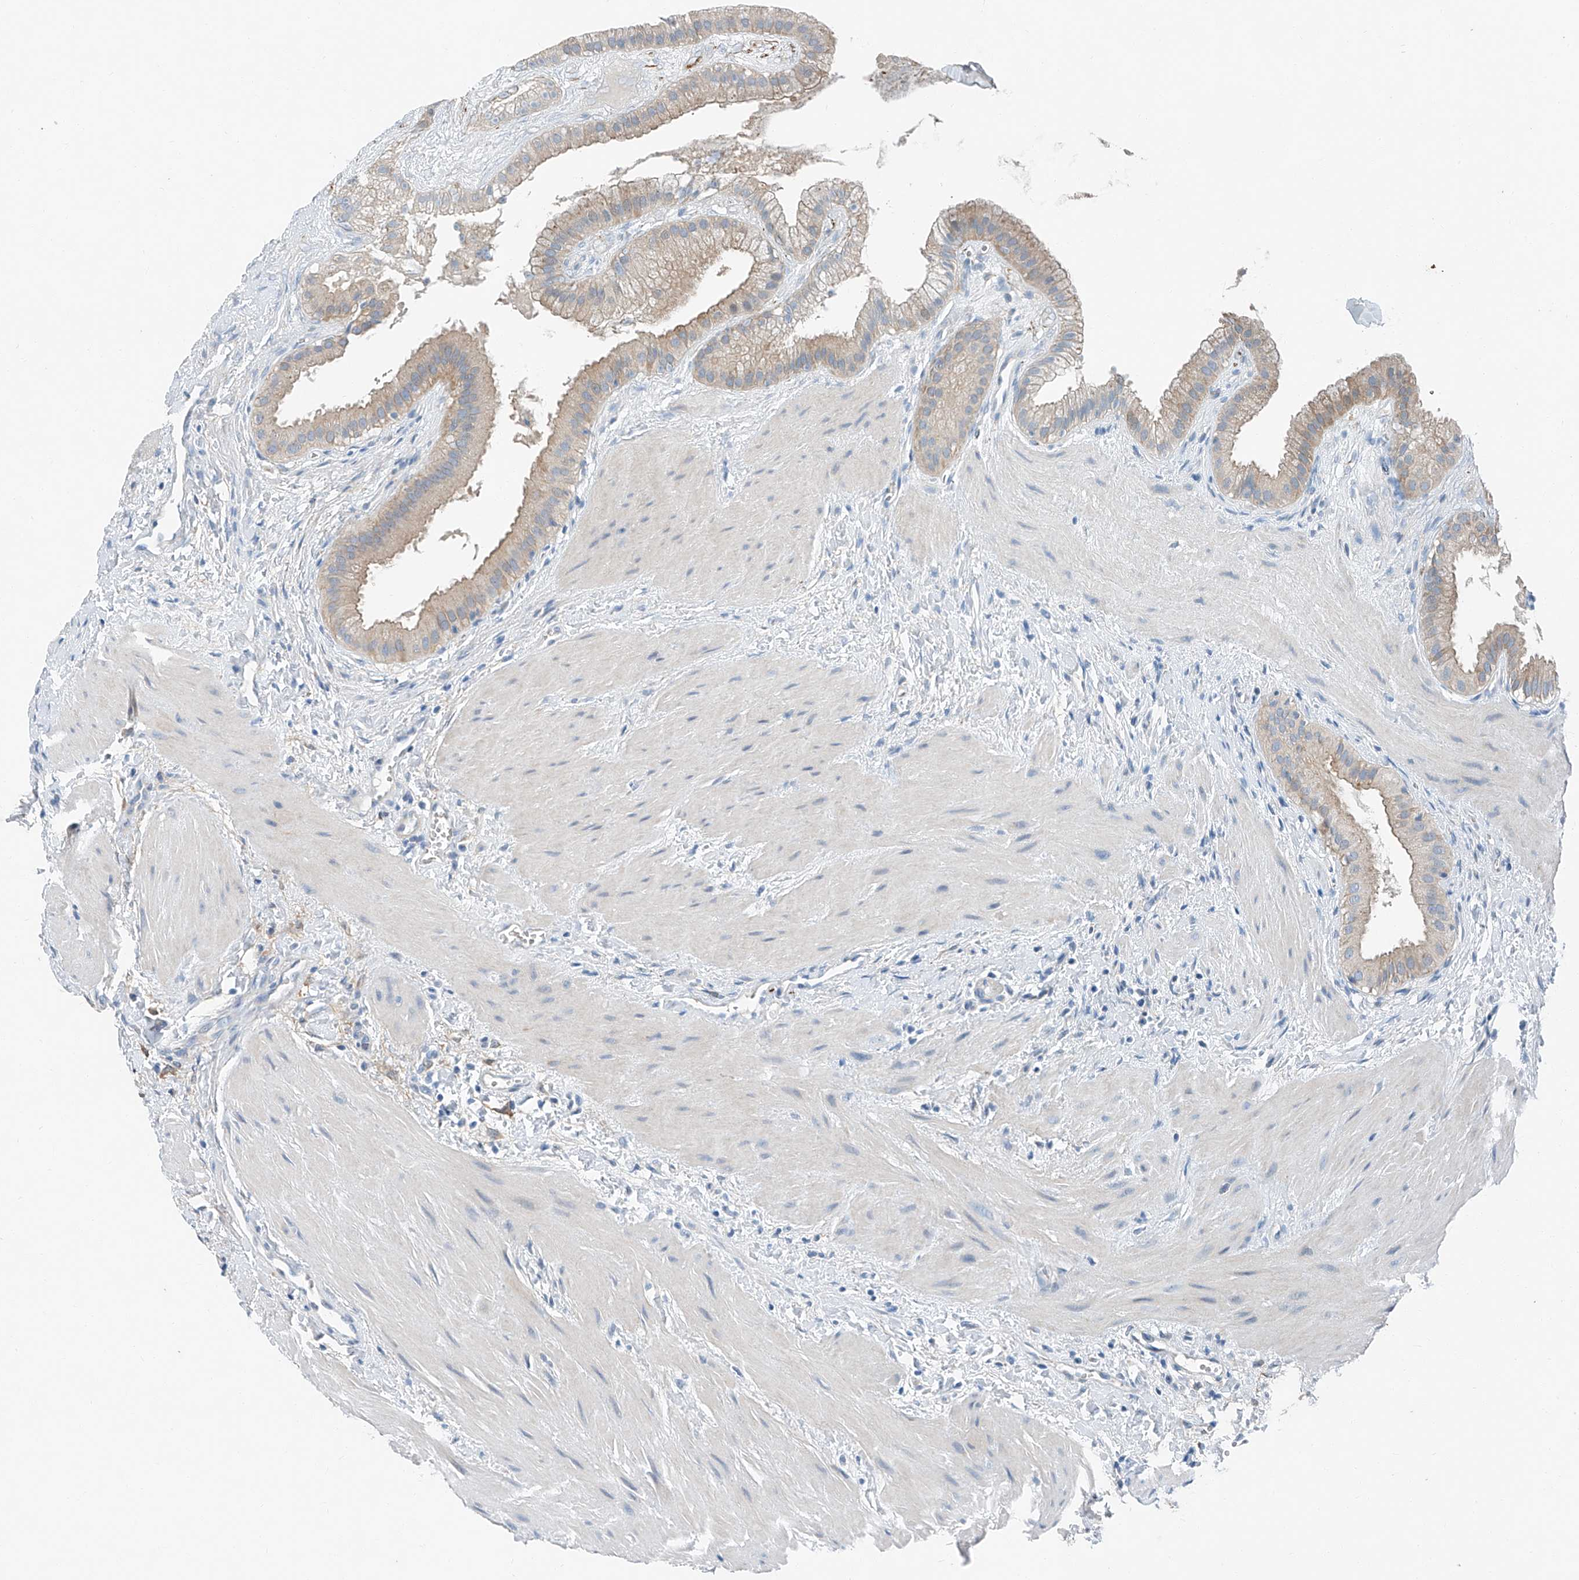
{"staining": {"intensity": "moderate", "quantity": "25%-75%", "location": "cytoplasmic/membranous"}, "tissue": "gallbladder", "cell_type": "Glandular cells", "image_type": "normal", "snomed": [{"axis": "morphology", "description": "Normal tissue, NOS"}, {"axis": "topography", "description": "Gallbladder"}], "caption": "A brown stain labels moderate cytoplasmic/membranous expression of a protein in glandular cells of unremarkable gallbladder.", "gene": "MDGA1", "patient": {"sex": "male", "age": 55}}